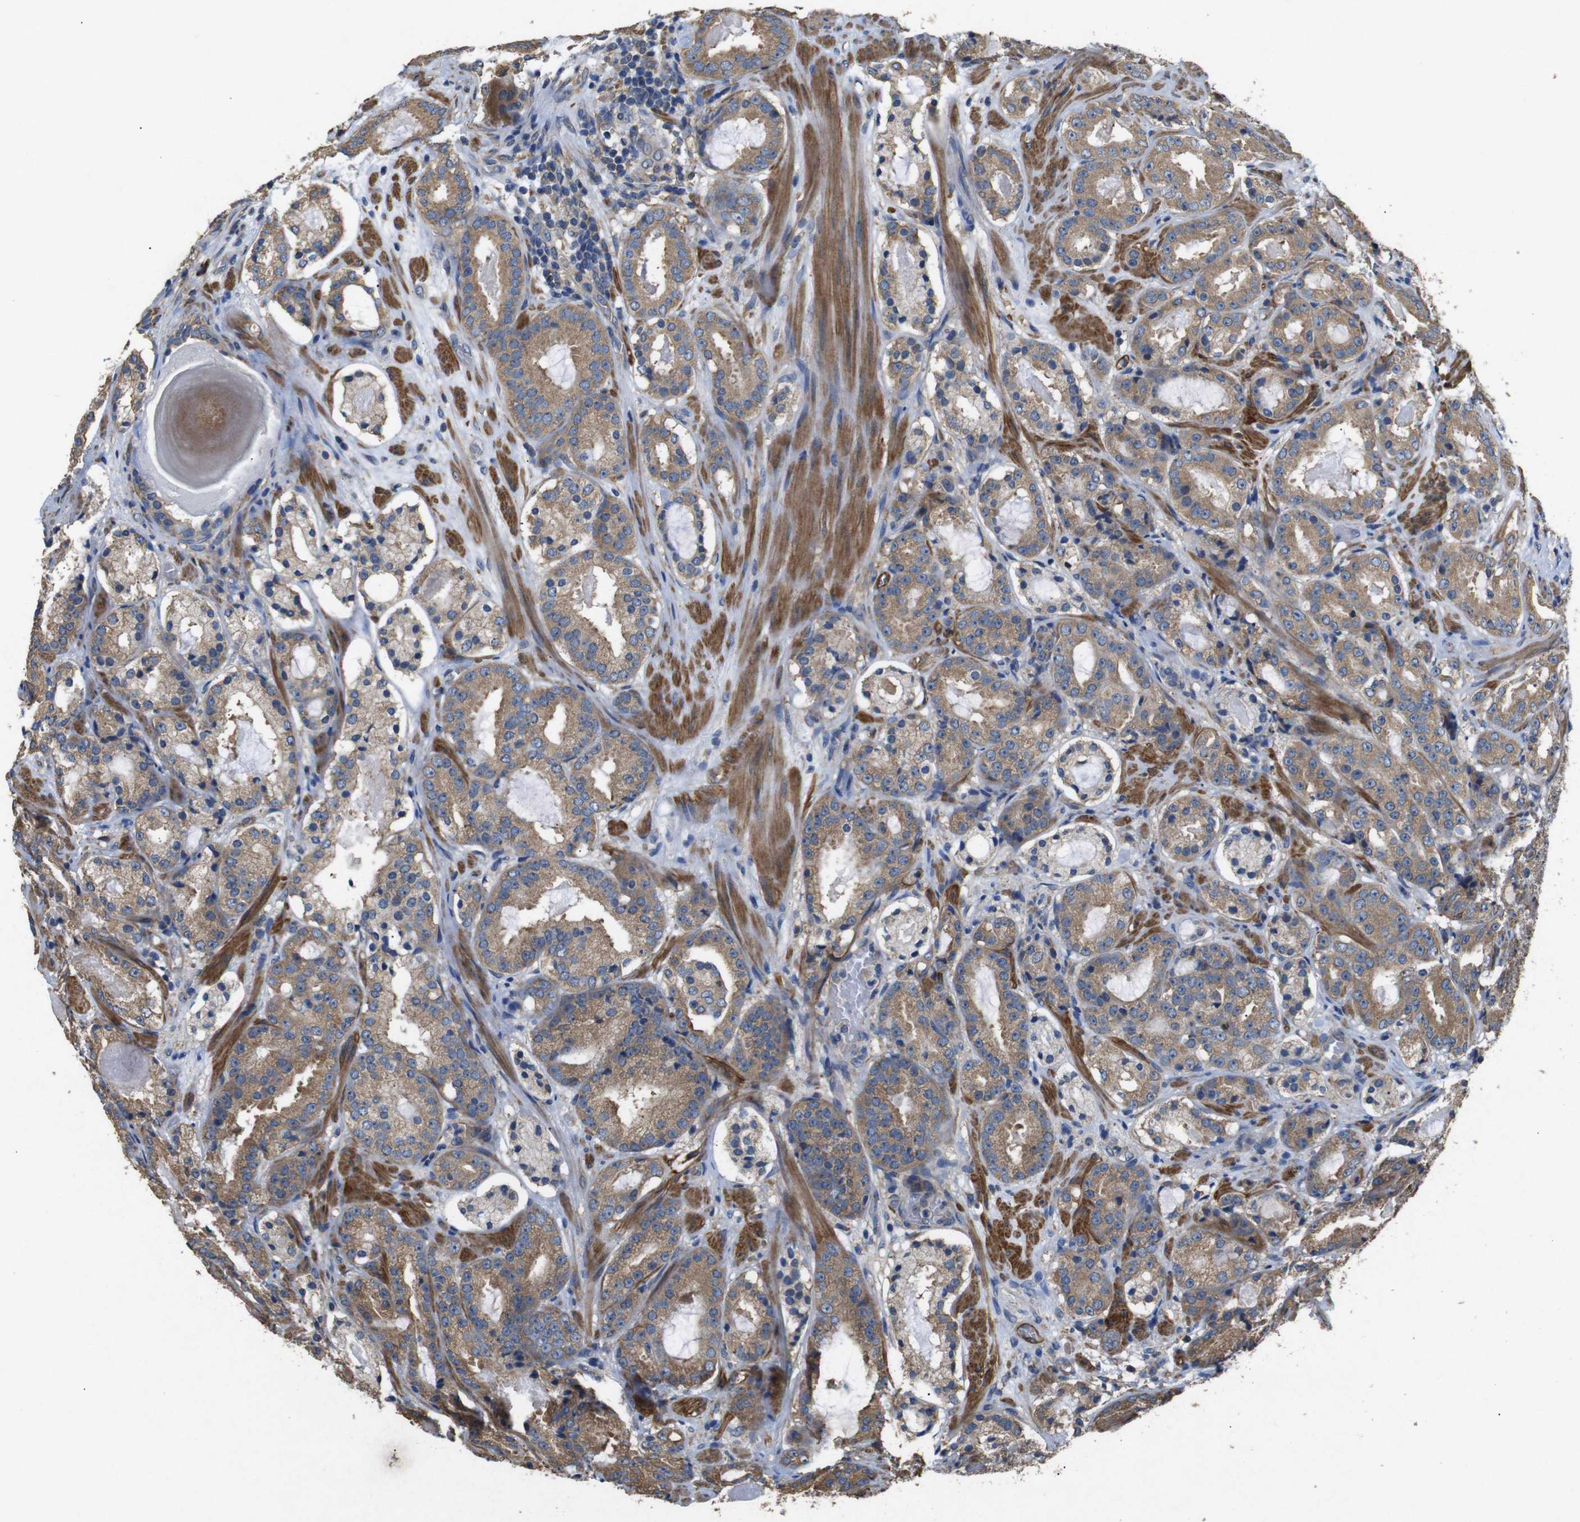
{"staining": {"intensity": "moderate", "quantity": ">75%", "location": "cytoplasmic/membranous"}, "tissue": "prostate cancer", "cell_type": "Tumor cells", "image_type": "cancer", "snomed": [{"axis": "morphology", "description": "Adenocarcinoma, Low grade"}, {"axis": "topography", "description": "Prostate"}], "caption": "Human prostate cancer stained for a protein (brown) exhibits moderate cytoplasmic/membranous positive expression in about >75% of tumor cells.", "gene": "BNIP3", "patient": {"sex": "male", "age": 69}}